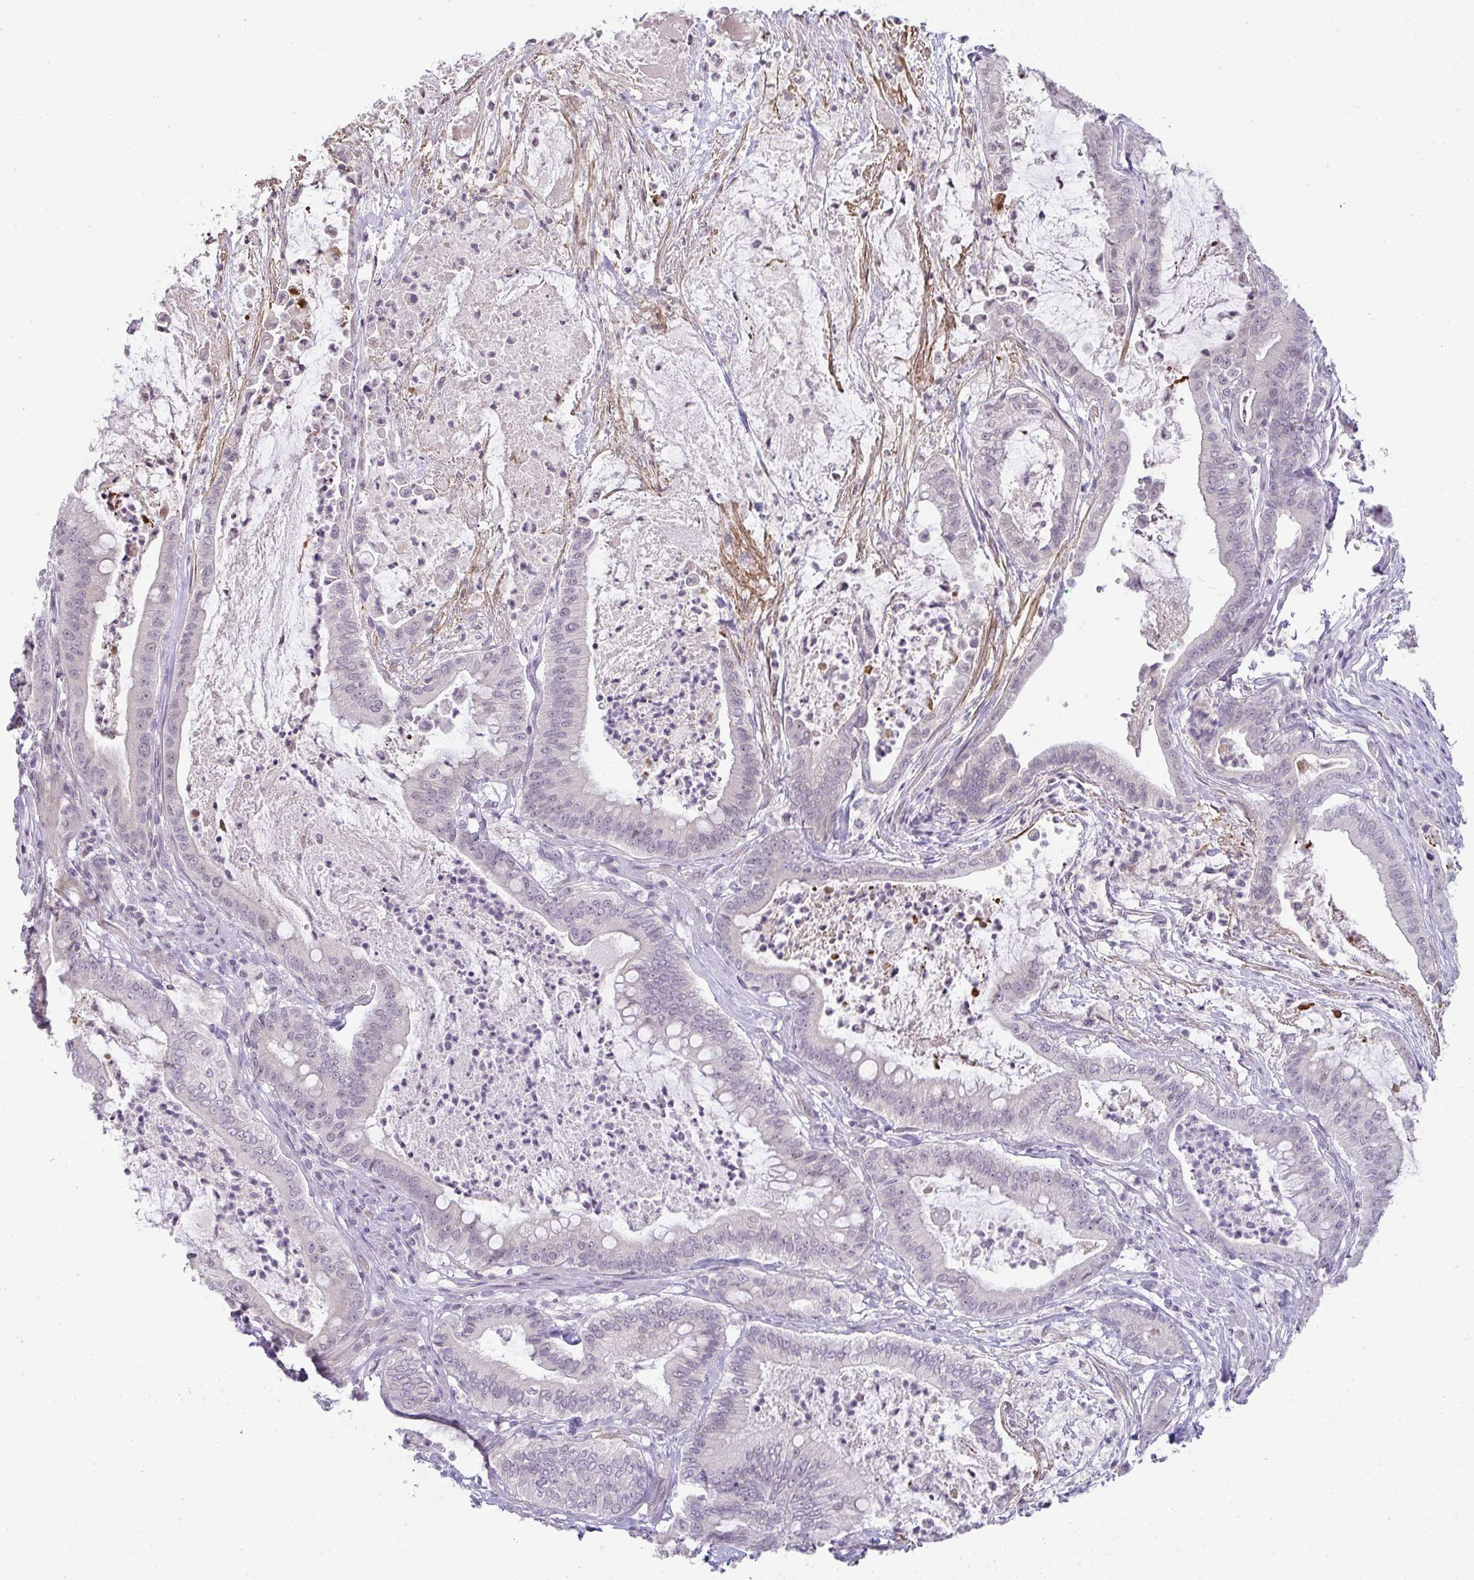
{"staining": {"intensity": "negative", "quantity": "none", "location": "none"}, "tissue": "pancreatic cancer", "cell_type": "Tumor cells", "image_type": "cancer", "snomed": [{"axis": "morphology", "description": "Adenocarcinoma, NOS"}, {"axis": "topography", "description": "Pancreas"}], "caption": "IHC micrograph of neoplastic tissue: pancreatic cancer stained with DAB reveals no significant protein staining in tumor cells.", "gene": "CACNA1S", "patient": {"sex": "male", "age": 71}}